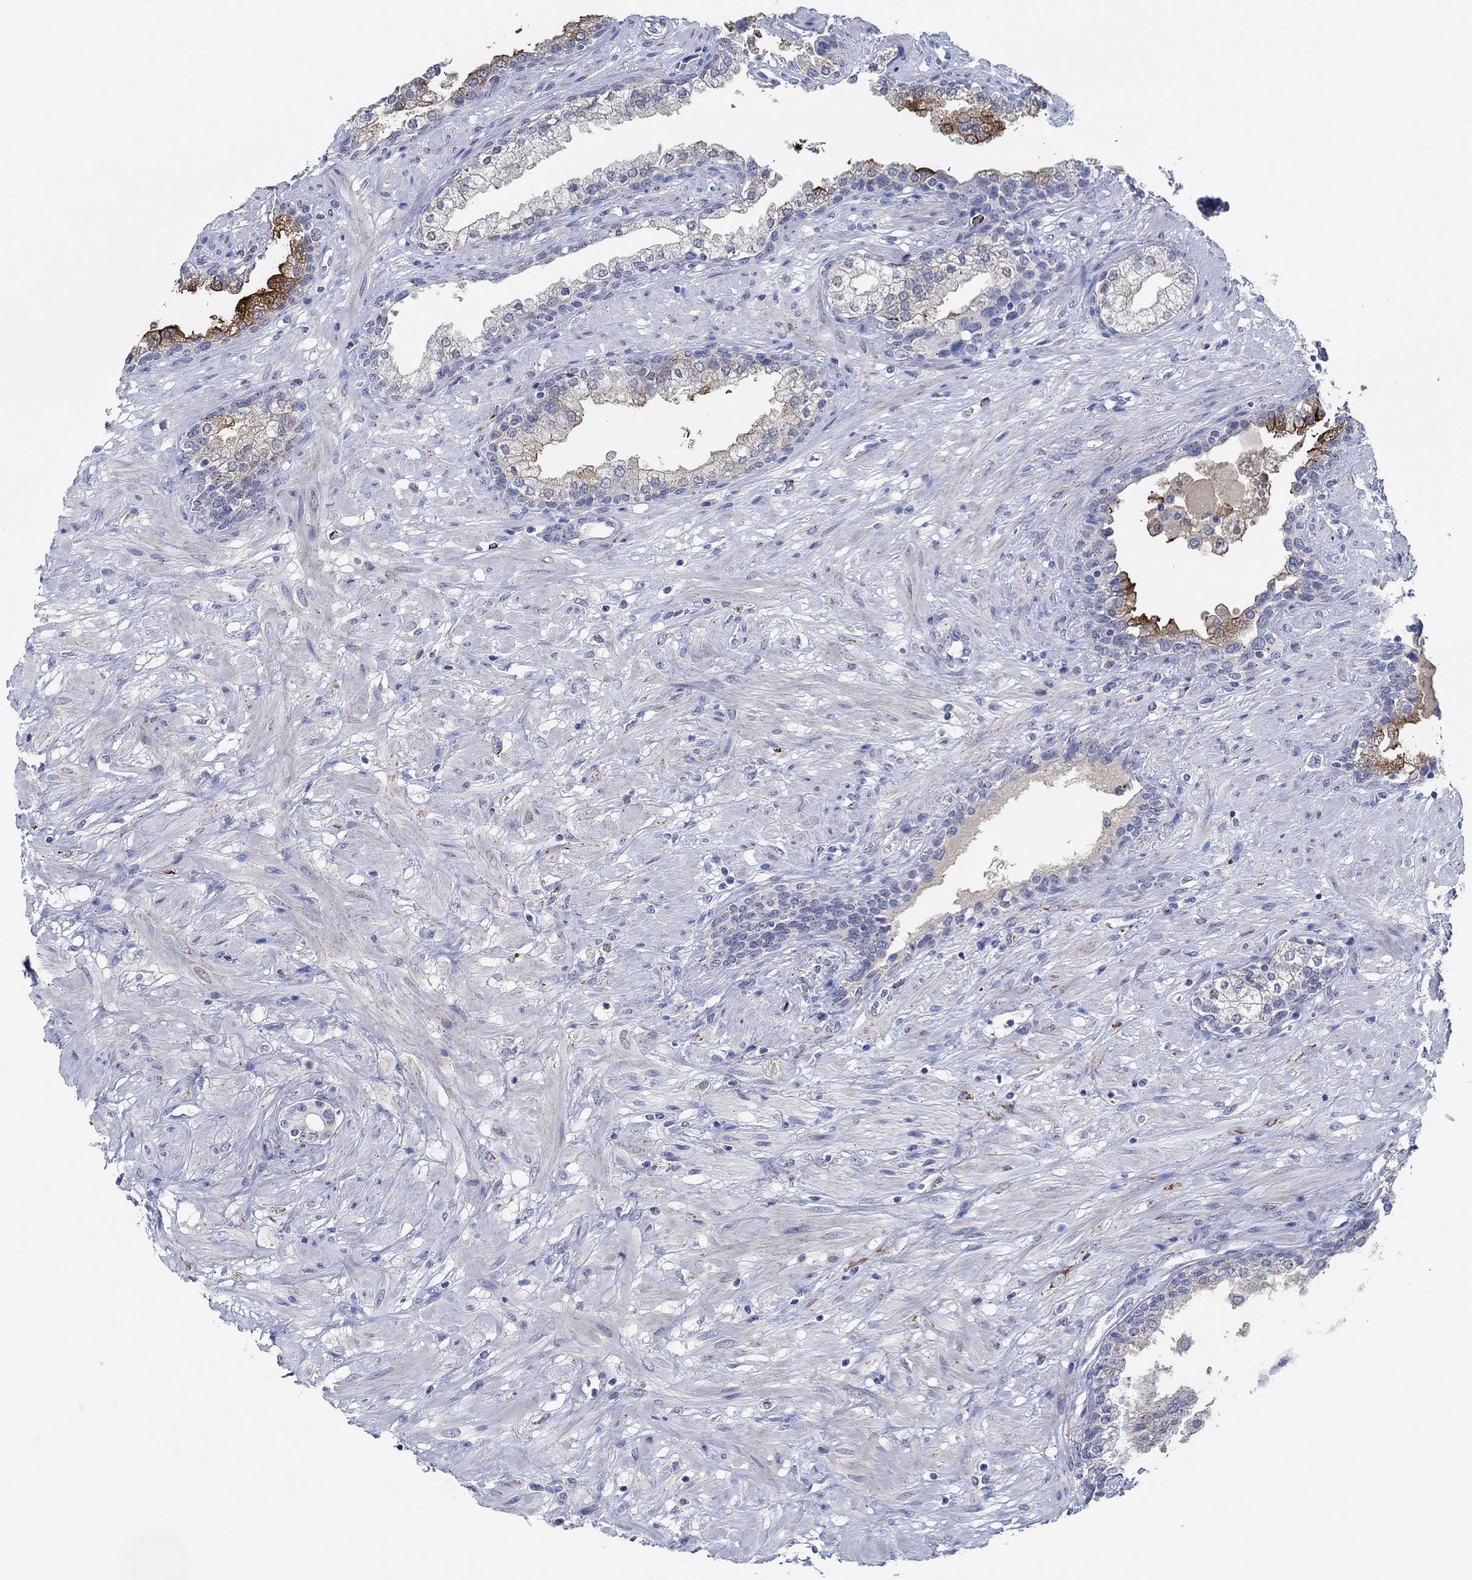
{"staining": {"intensity": "strong", "quantity": "<25%", "location": "cytoplasmic/membranous"}, "tissue": "prostate", "cell_type": "Glandular cells", "image_type": "normal", "snomed": [{"axis": "morphology", "description": "Normal tissue, NOS"}, {"axis": "topography", "description": "Prostate"}], "caption": "Glandular cells show medium levels of strong cytoplasmic/membranous expression in approximately <25% of cells in unremarkable prostate.", "gene": "CPM", "patient": {"sex": "male", "age": 63}}